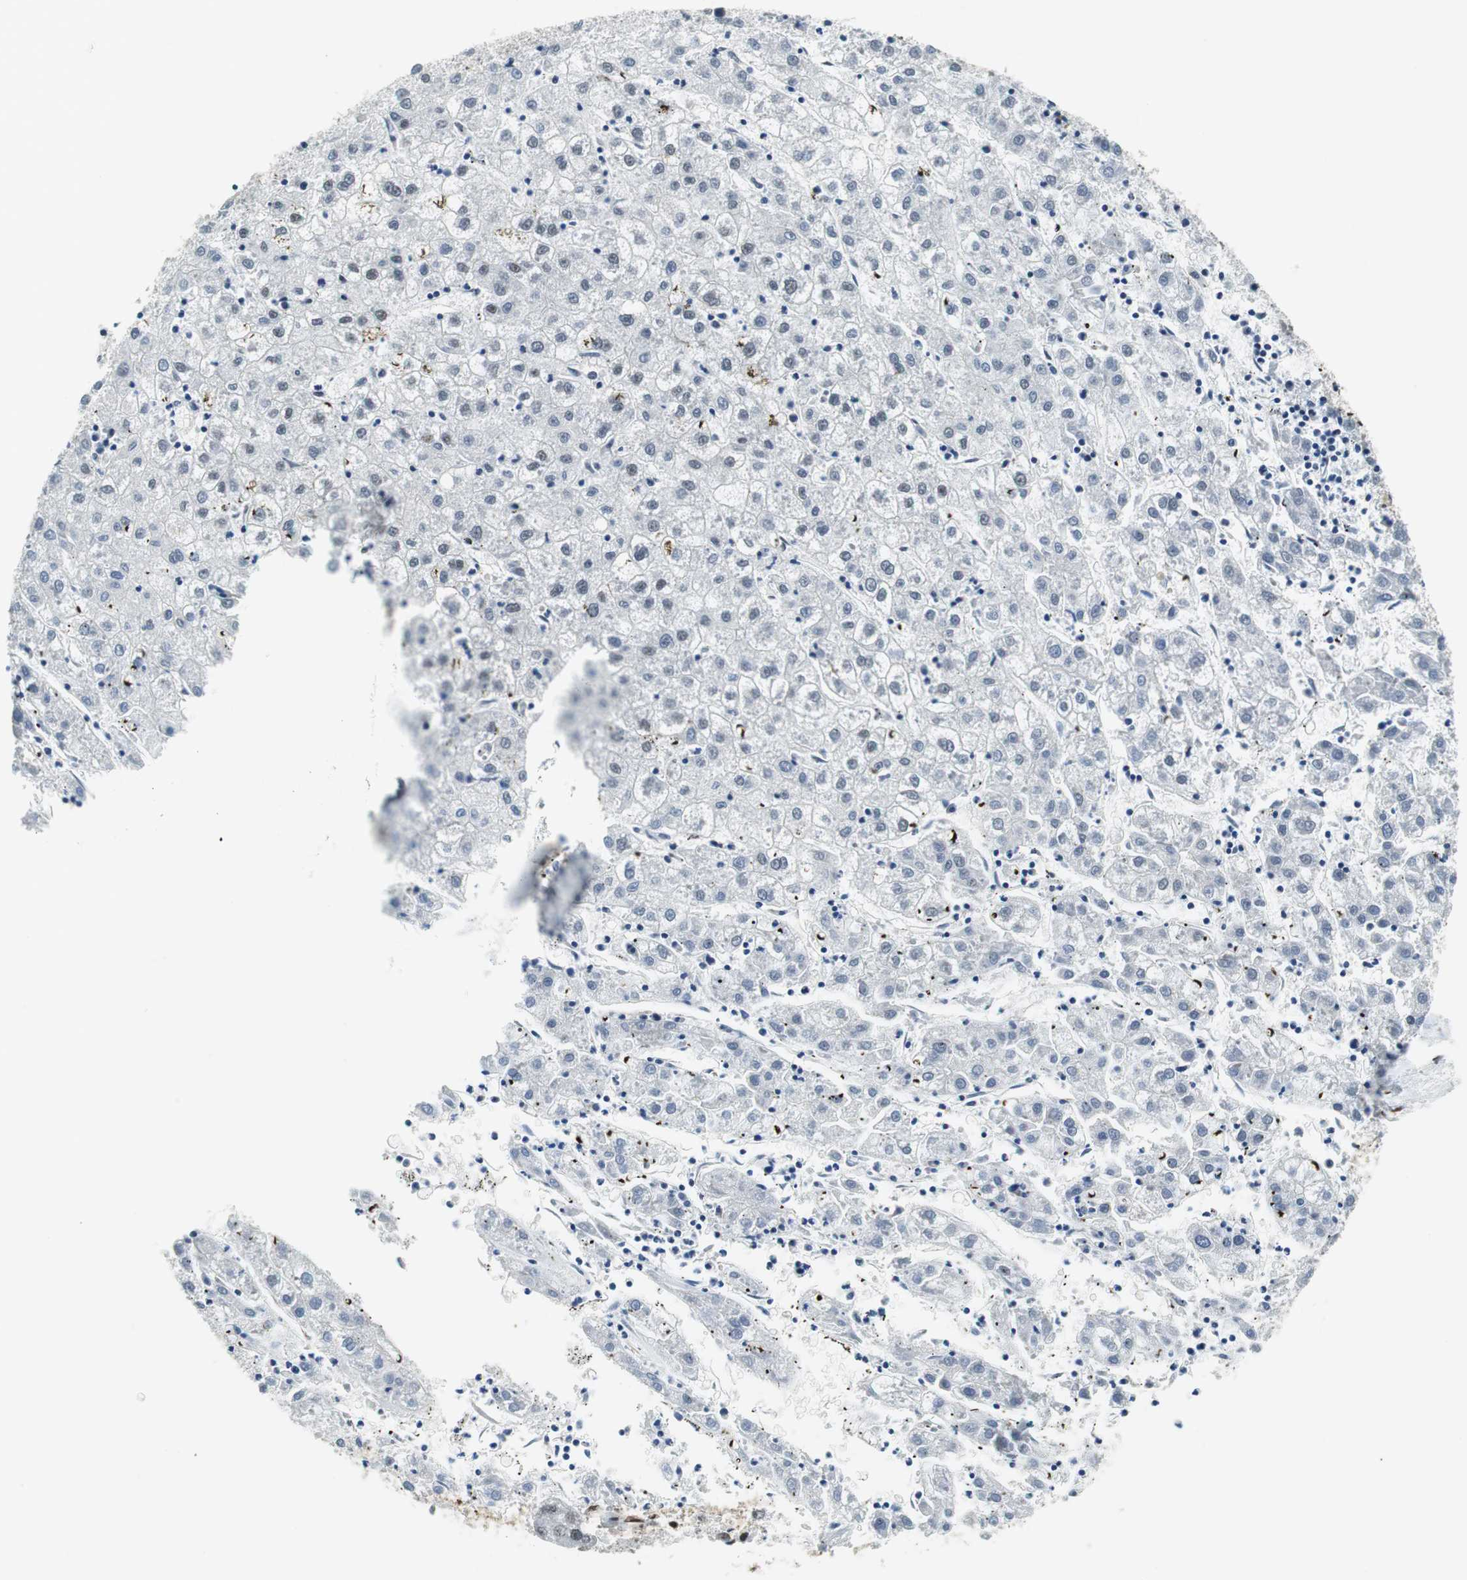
{"staining": {"intensity": "negative", "quantity": "none", "location": "none"}, "tissue": "liver cancer", "cell_type": "Tumor cells", "image_type": "cancer", "snomed": [{"axis": "morphology", "description": "Carcinoma, Hepatocellular, NOS"}, {"axis": "topography", "description": "Liver"}], "caption": "Immunohistochemistry photomicrograph of liver cancer stained for a protein (brown), which reveals no expression in tumor cells.", "gene": "PRKDC", "patient": {"sex": "male", "age": 72}}